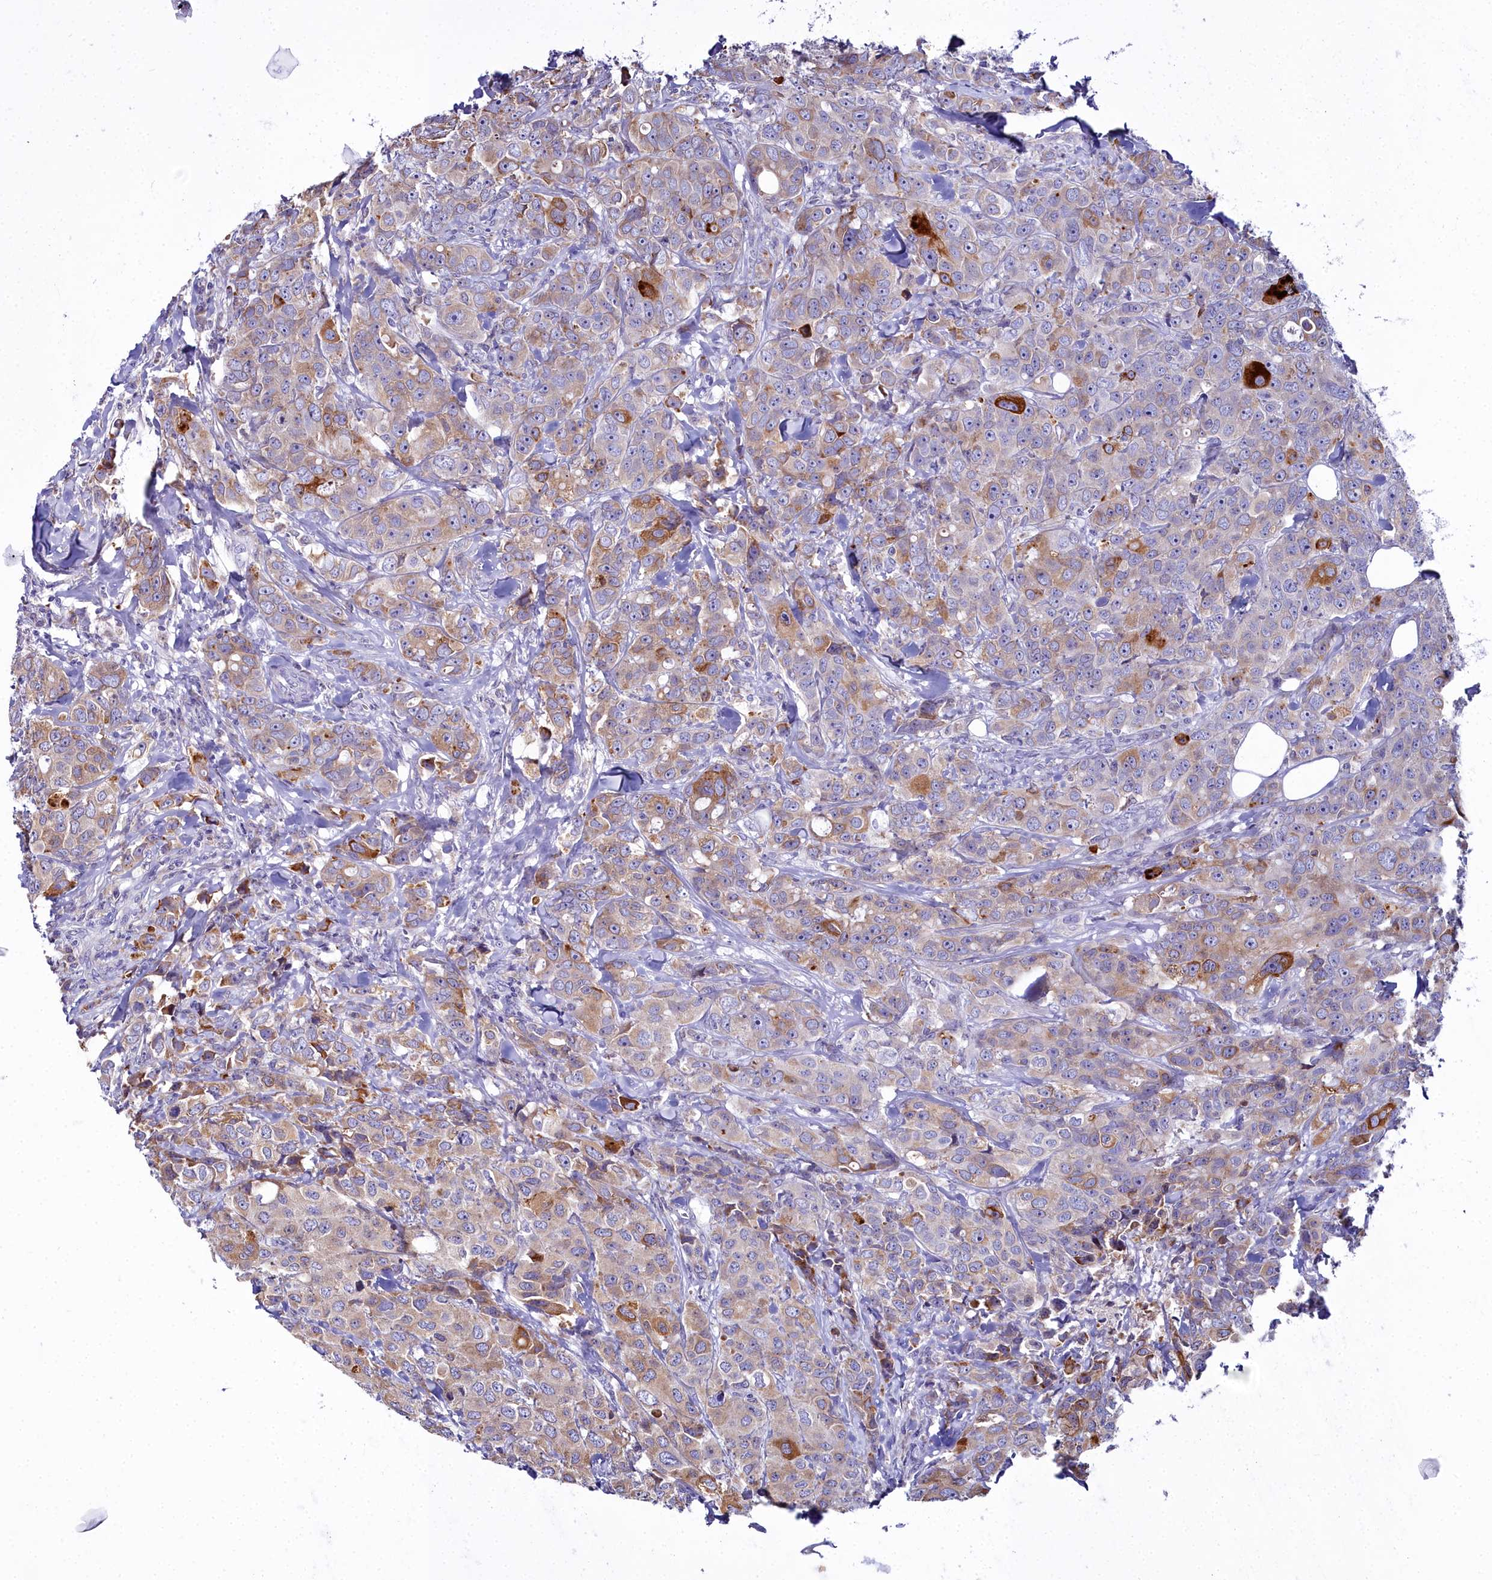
{"staining": {"intensity": "moderate", "quantity": "25%-75%", "location": "cytoplasmic/membranous"}, "tissue": "breast cancer", "cell_type": "Tumor cells", "image_type": "cancer", "snomed": [{"axis": "morphology", "description": "Duct carcinoma"}, {"axis": "topography", "description": "Breast"}], "caption": "Moderate cytoplasmic/membranous staining for a protein is present in about 25%-75% of tumor cells of breast cancer using immunohistochemistry.", "gene": "ELAPOR2", "patient": {"sex": "female", "age": 43}}